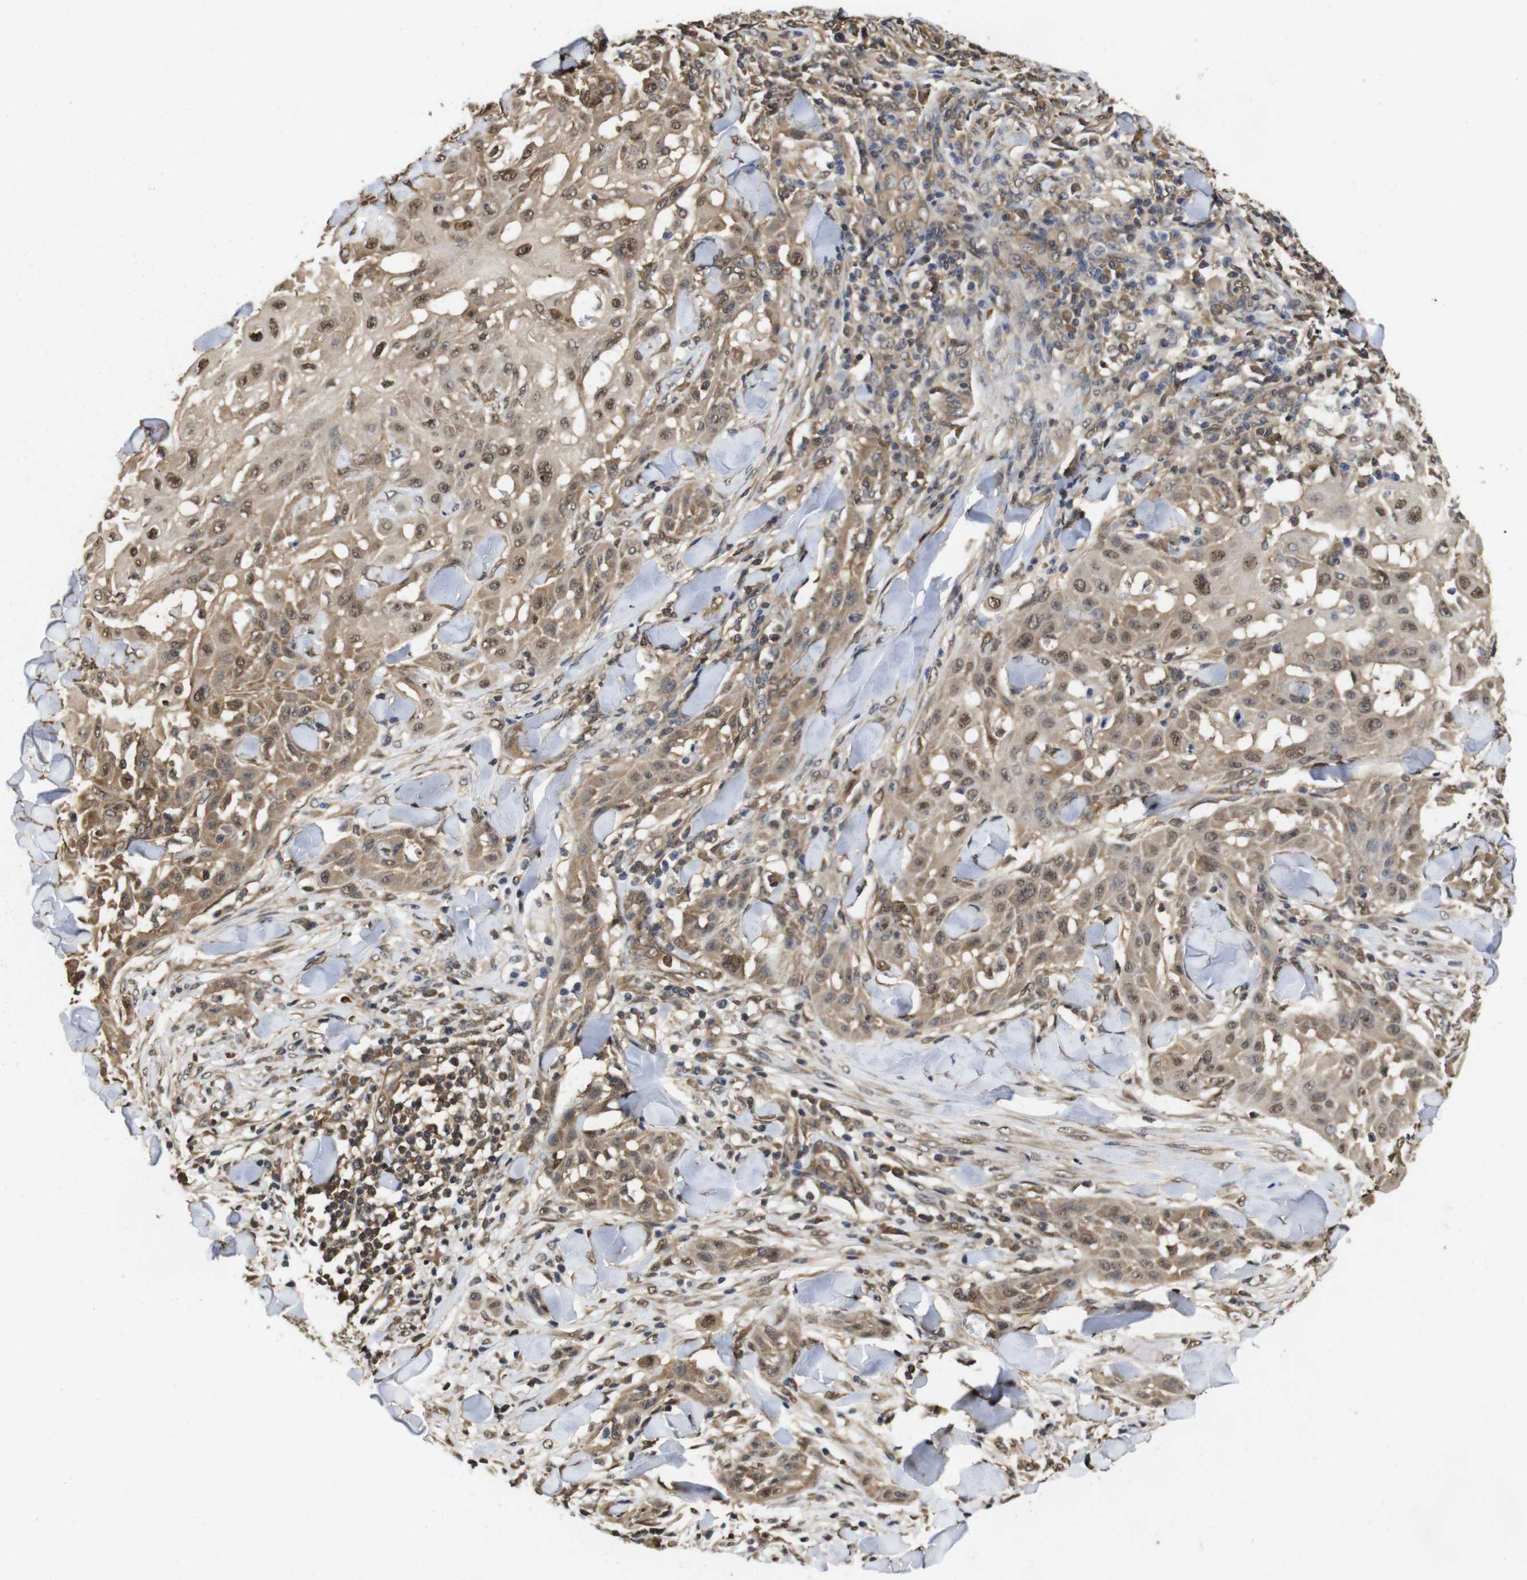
{"staining": {"intensity": "moderate", "quantity": ">75%", "location": "cytoplasmic/membranous,nuclear"}, "tissue": "skin cancer", "cell_type": "Tumor cells", "image_type": "cancer", "snomed": [{"axis": "morphology", "description": "Squamous cell carcinoma, NOS"}, {"axis": "topography", "description": "Skin"}], "caption": "Immunohistochemical staining of skin cancer displays medium levels of moderate cytoplasmic/membranous and nuclear staining in about >75% of tumor cells.", "gene": "SUMO3", "patient": {"sex": "male", "age": 24}}